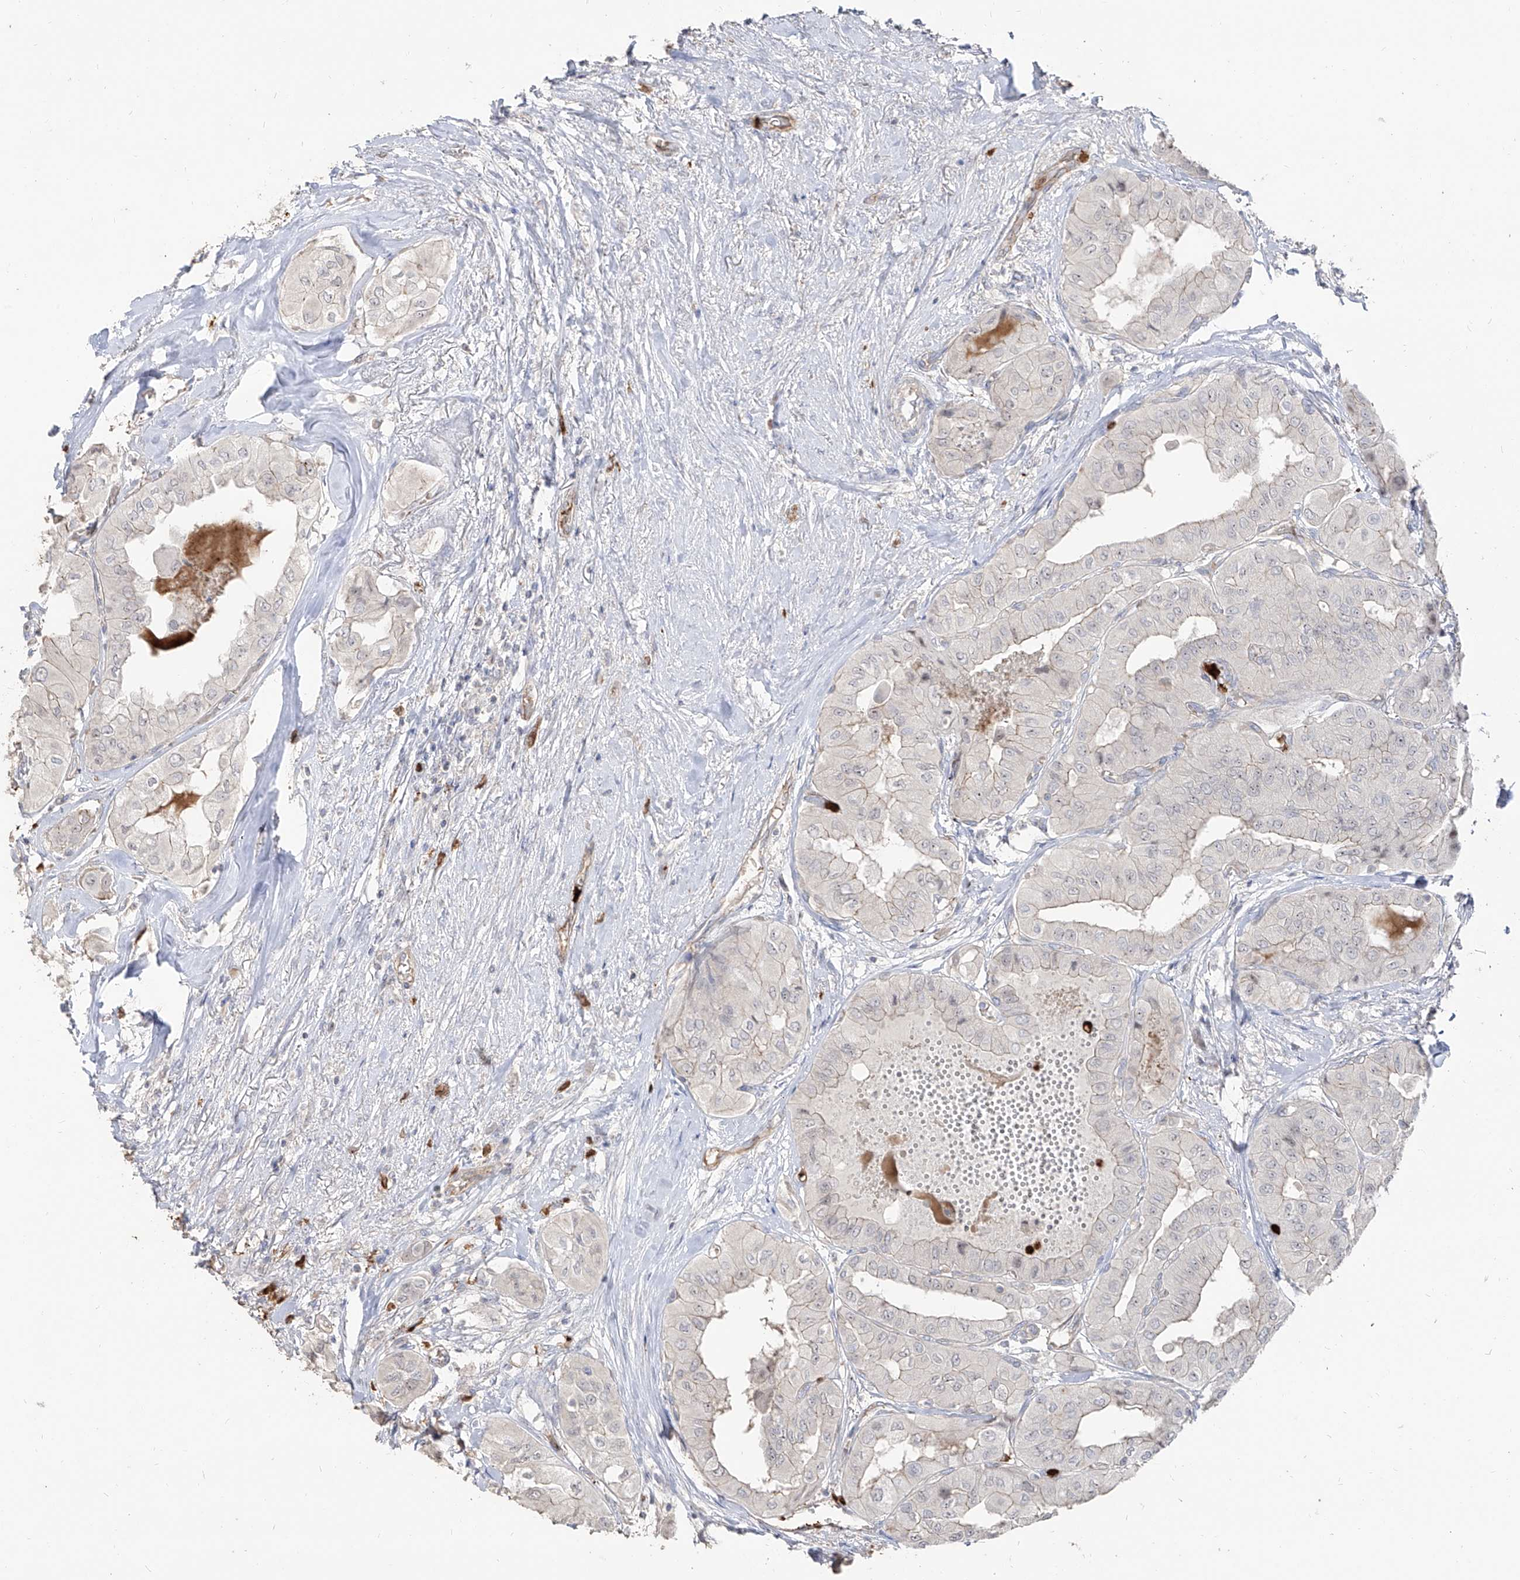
{"staining": {"intensity": "weak", "quantity": "<25%", "location": "cytoplasmic/membranous"}, "tissue": "thyroid cancer", "cell_type": "Tumor cells", "image_type": "cancer", "snomed": [{"axis": "morphology", "description": "Papillary adenocarcinoma, NOS"}, {"axis": "topography", "description": "Thyroid gland"}], "caption": "High magnification brightfield microscopy of papillary adenocarcinoma (thyroid) stained with DAB (3,3'-diaminobenzidine) (brown) and counterstained with hematoxylin (blue): tumor cells show no significant positivity.", "gene": "ZNF227", "patient": {"sex": "female", "age": 59}}